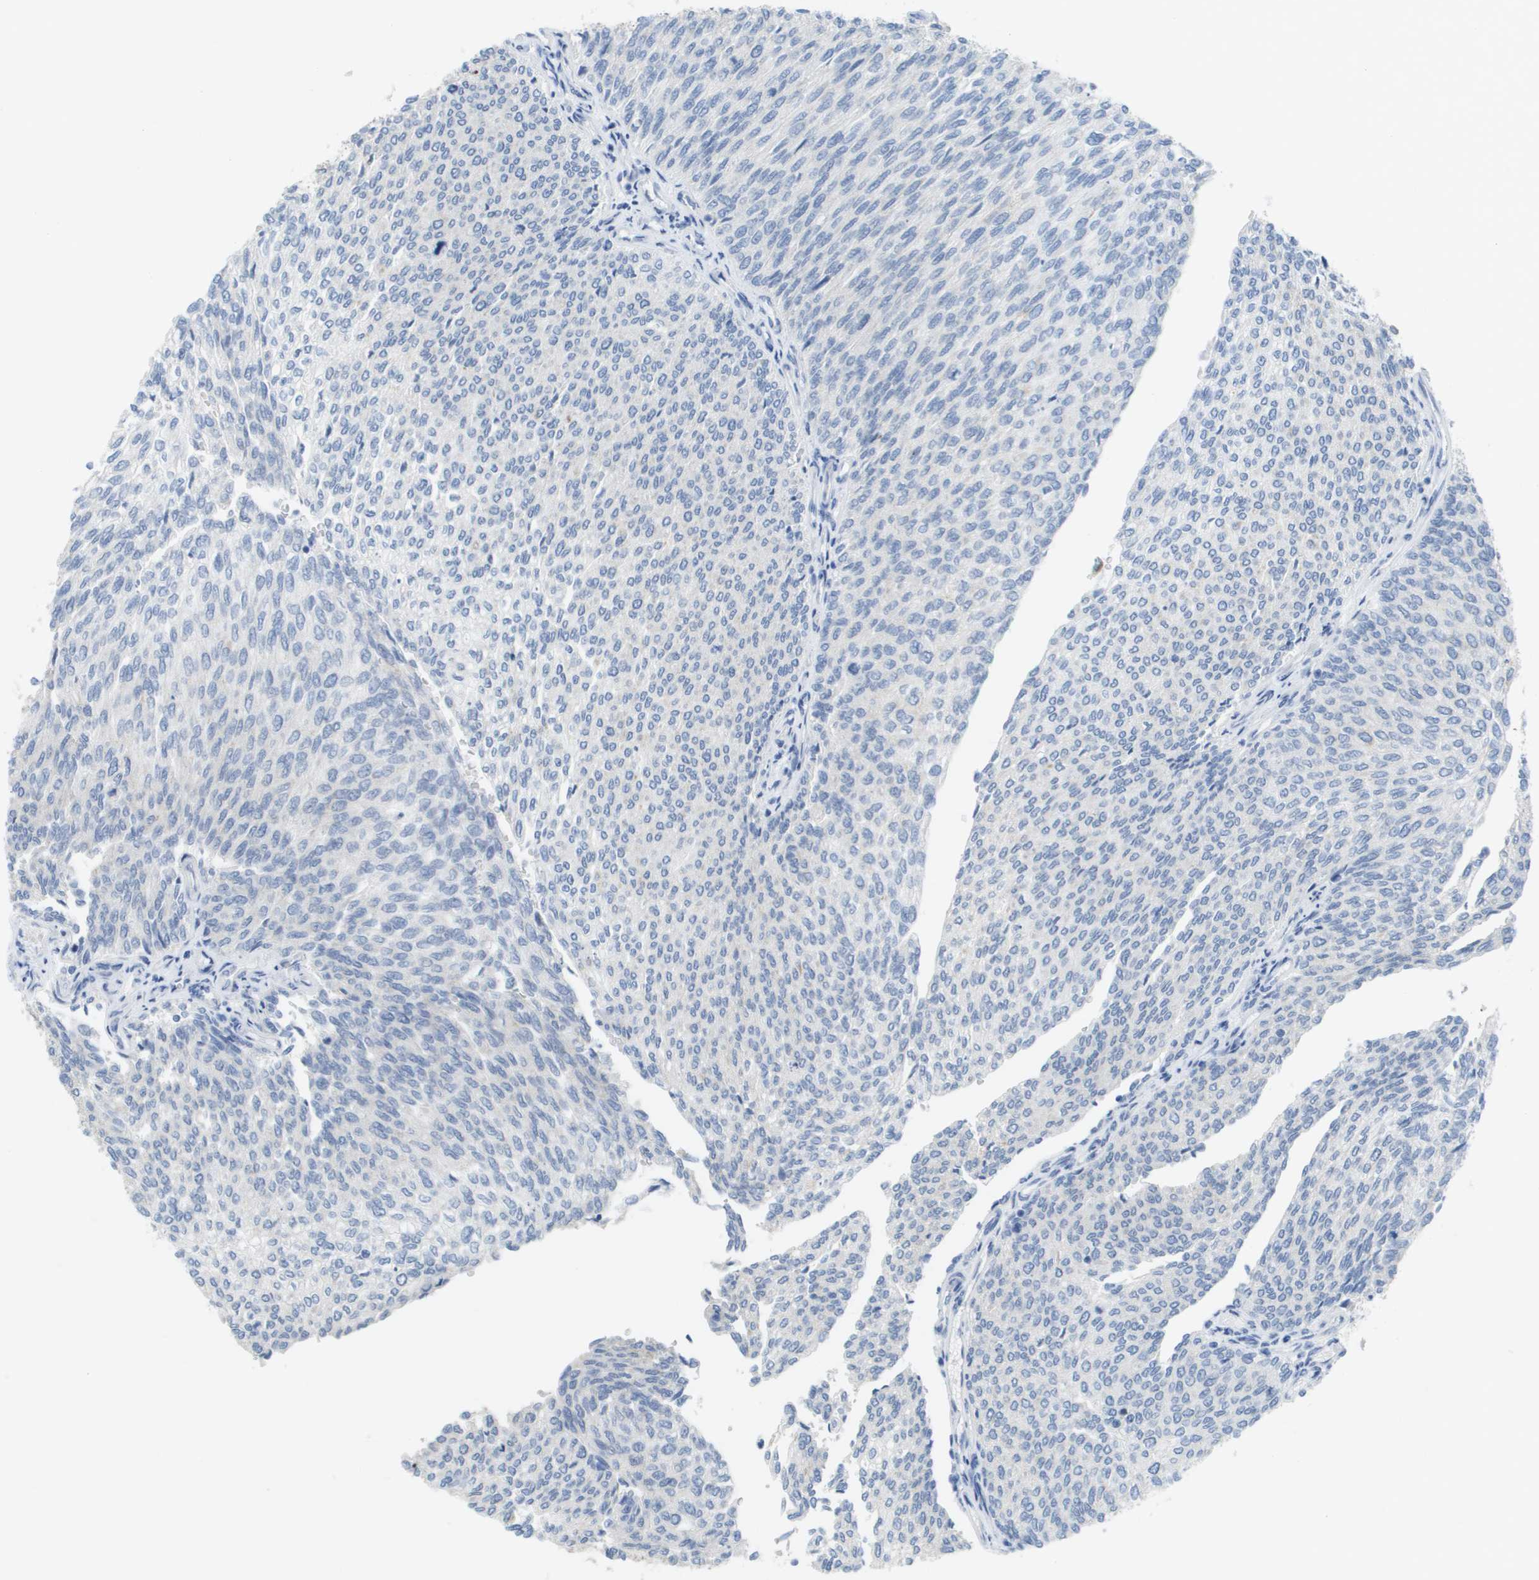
{"staining": {"intensity": "negative", "quantity": "none", "location": "none"}, "tissue": "urothelial cancer", "cell_type": "Tumor cells", "image_type": "cancer", "snomed": [{"axis": "morphology", "description": "Urothelial carcinoma, Low grade"}, {"axis": "topography", "description": "Urinary bladder"}], "caption": "The micrograph shows no staining of tumor cells in urothelial cancer. Nuclei are stained in blue.", "gene": "PDE4A", "patient": {"sex": "female", "age": 79}}